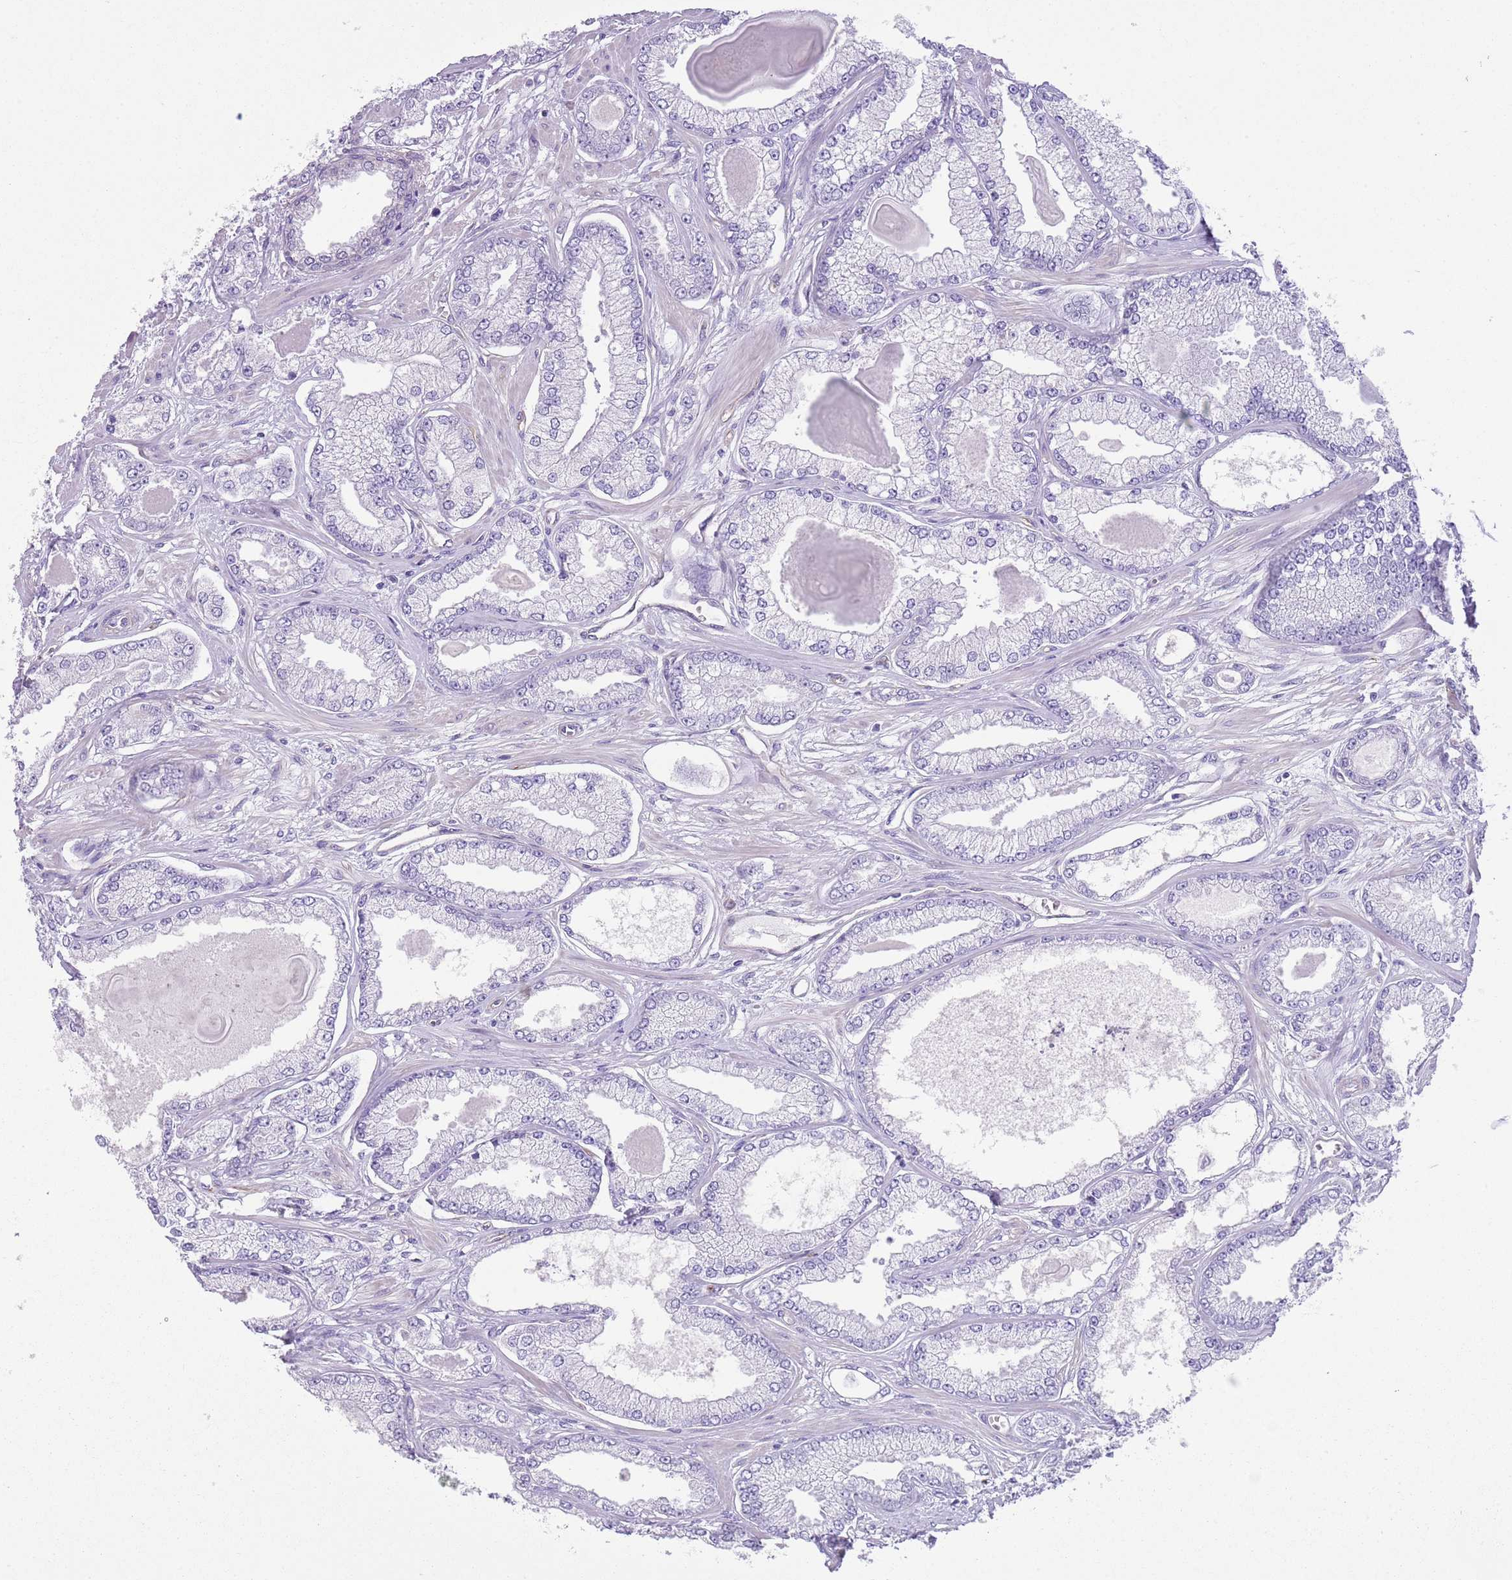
{"staining": {"intensity": "negative", "quantity": "none", "location": "none"}, "tissue": "prostate cancer", "cell_type": "Tumor cells", "image_type": "cancer", "snomed": [{"axis": "morphology", "description": "Adenocarcinoma, Low grade"}, {"axis": "topography", "description": "Prostate"}], "caption": "An image of prostate cancer (low-grade adenocarcinoma) stained for a protein exhibits no brown staining in tumor cells. The staining was performed using DAB (3,3'-diaminobenzidine) to visualize the protein expression in brown, while the nuclei were stained in blue with hematoxylin (Magnification: 20x).", "gene": "TSGA13", "patient": {"sex": "male", "age": 64}}